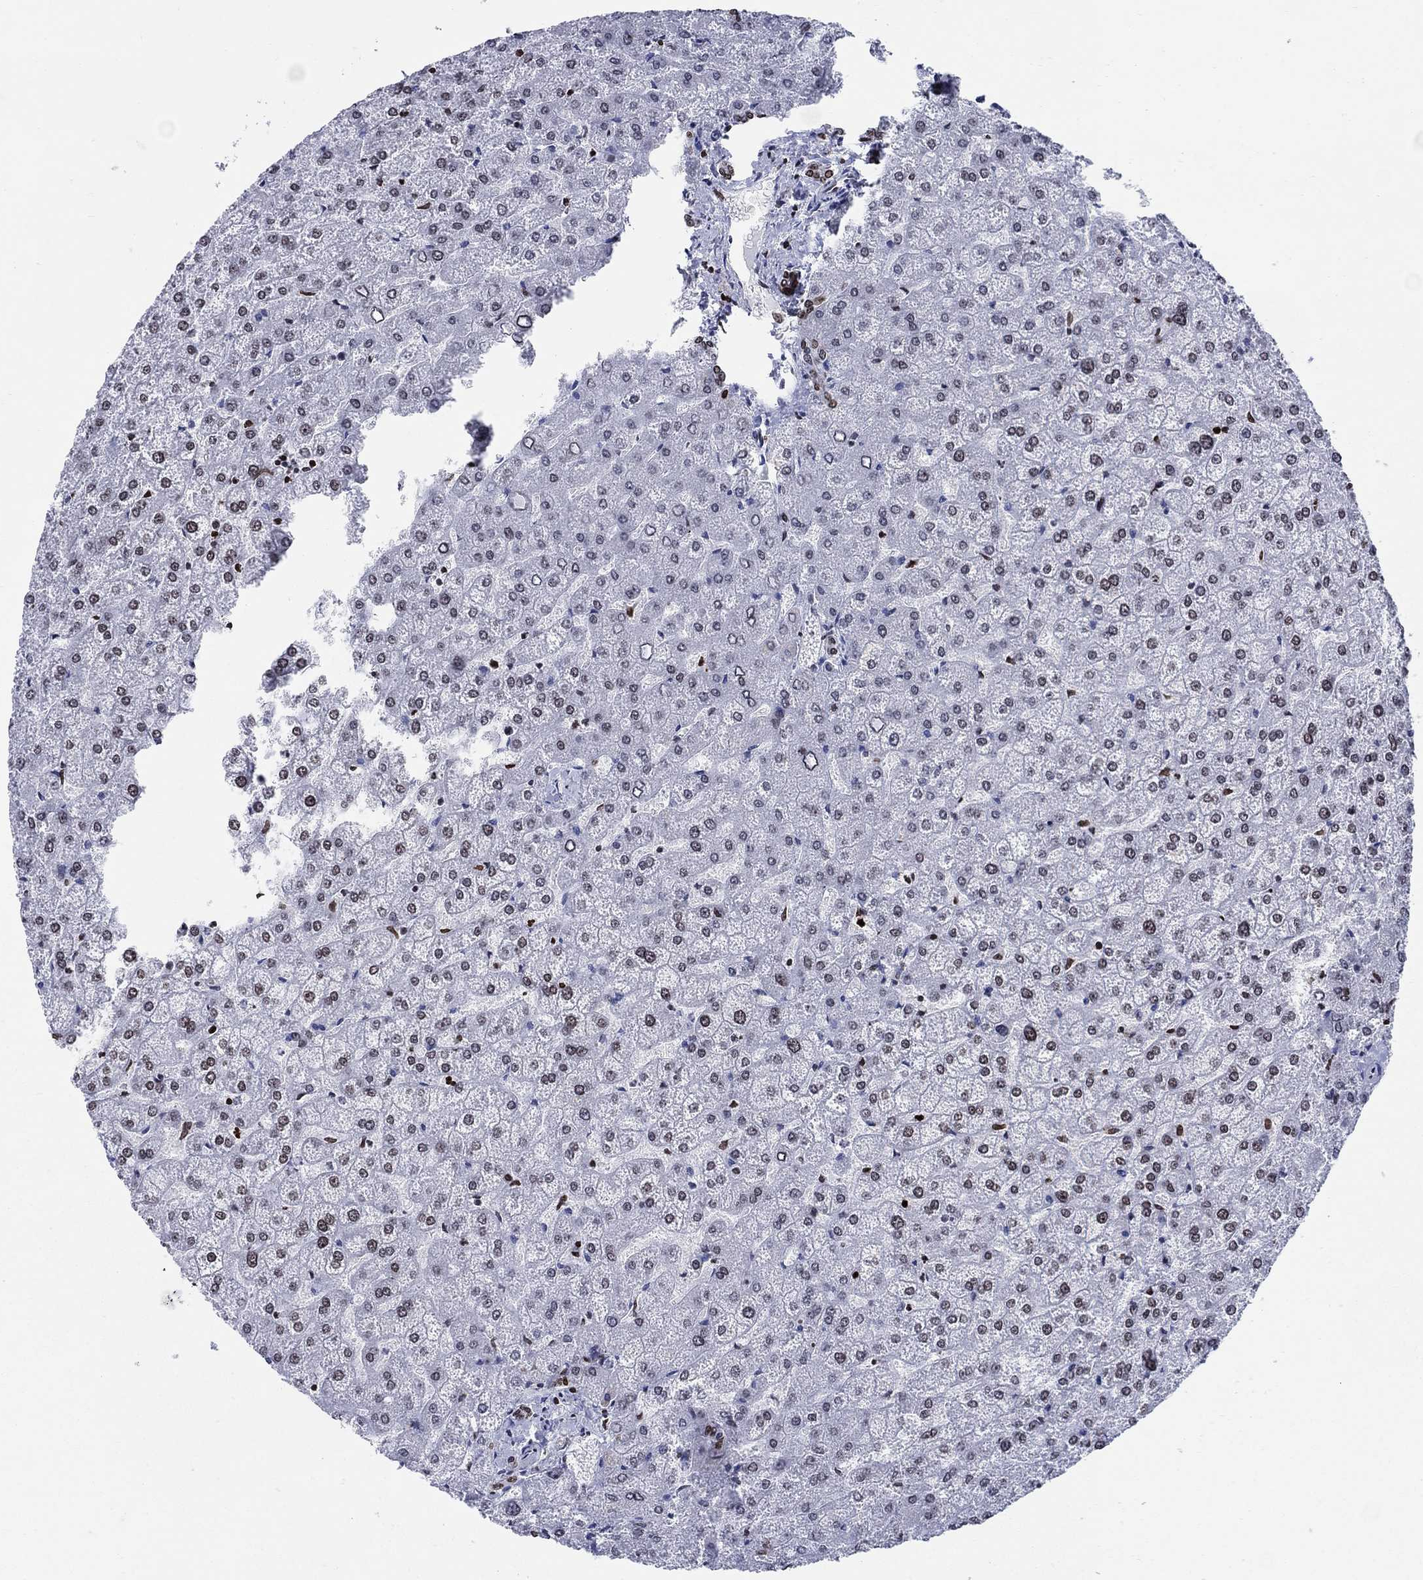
{"staining": {"intensity": "moderate", "quantity": "25%-75%", "location": "nuclear"}, "tissue": "liver", "cell_type": "Cholangiocytes", "image_type": "normal", "snomed": [{"axis": "morphology", "description": "Normal tissue, NOS"}, {"axis": "topography", "description": "Liver"}], "caption": "Human liver stained for a protein (brown) reveals moderate nuclear positive expression in about 25%-75% of cholangiocytes.", "gene": "HMGA1", "patient": {"sex": "female", "age": 32}}